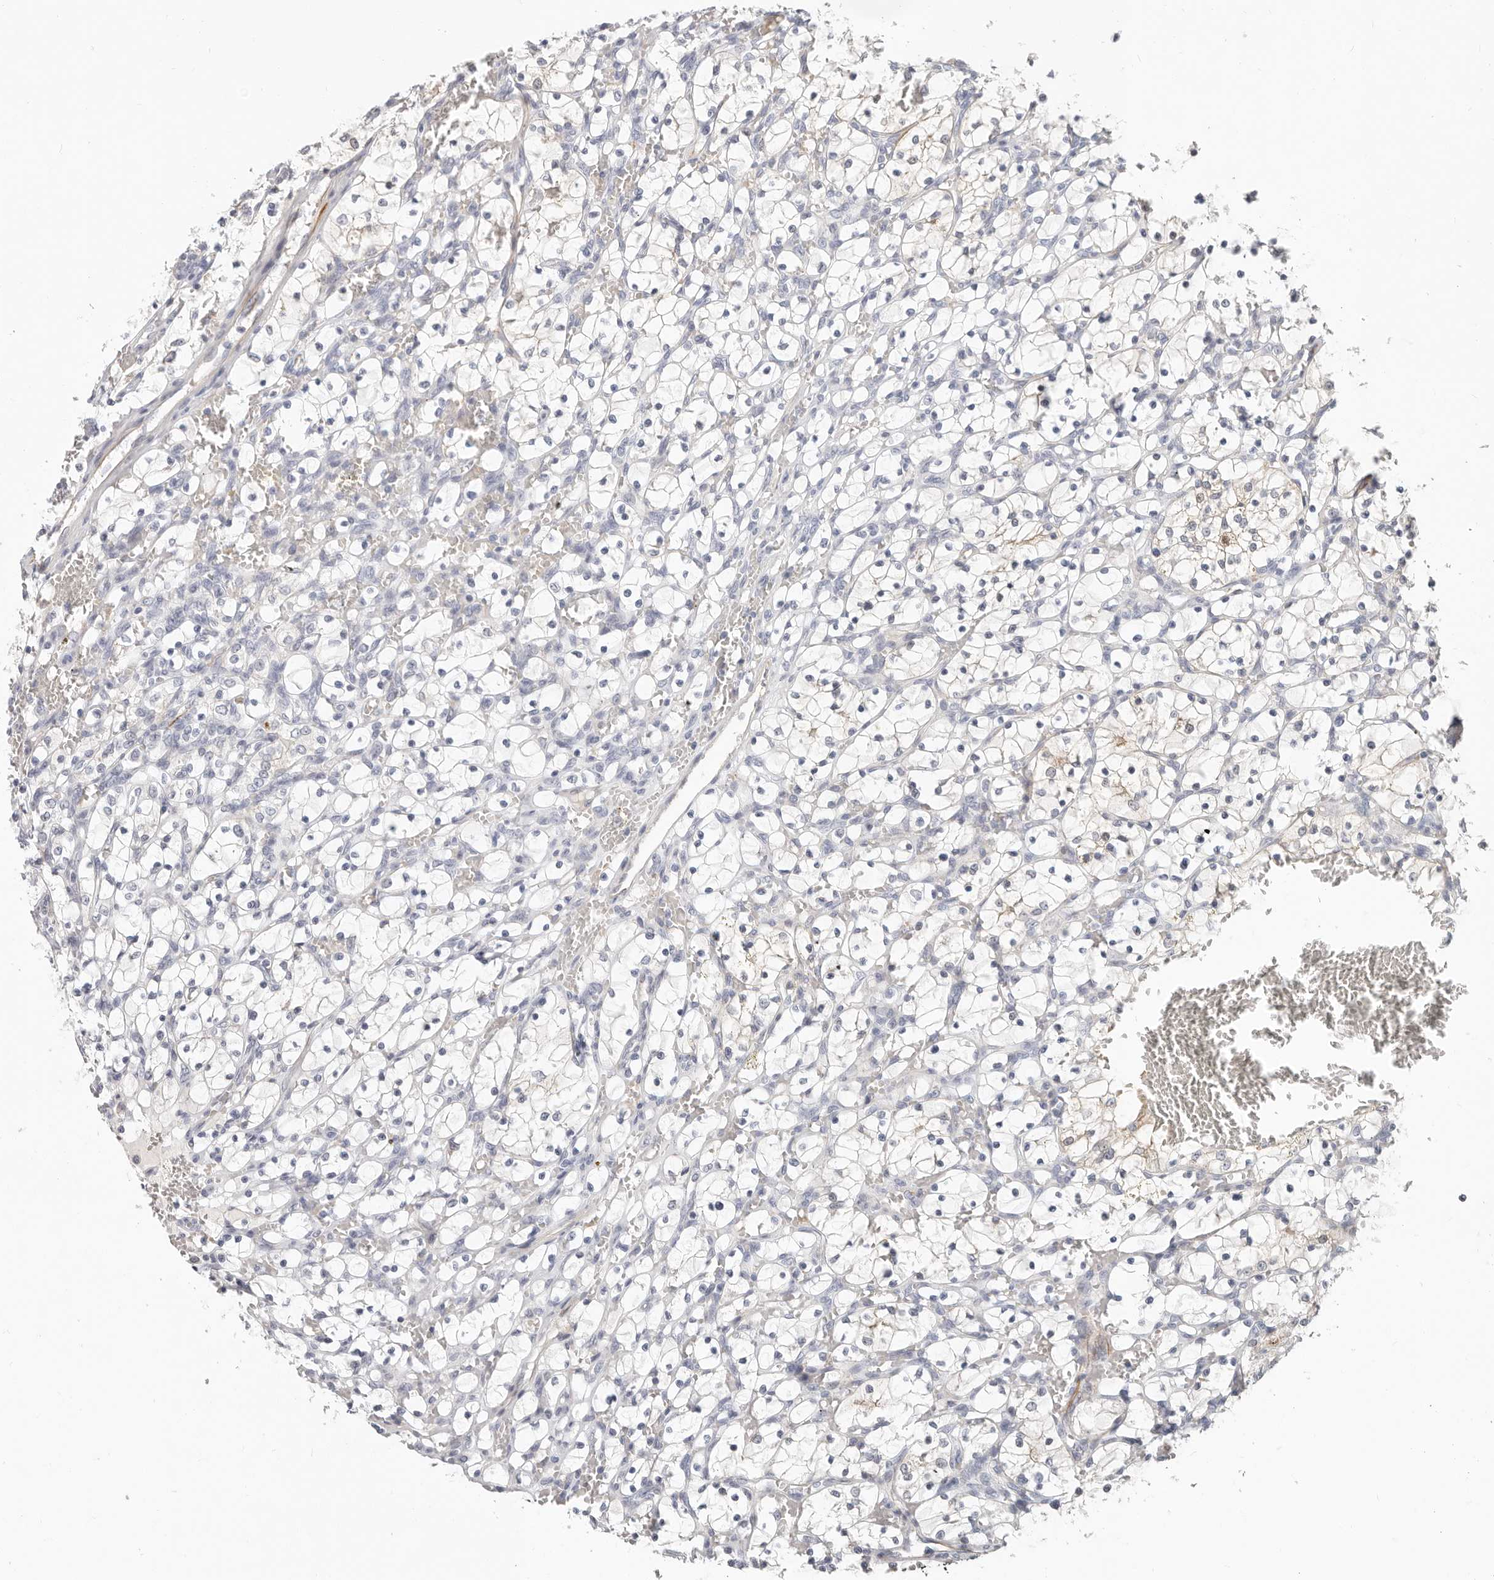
{"staining": {"intensity": "negative", "quantity": "none", "location": "none"}, "tissue": "renal cancer", "cell_type": "Tumor cells", "image_type": "cancer", "snomed": [{"axis": "morphology", "description": "Adenocarcinoma, NOS"}, {"axis": "topography", "description": "Kidney"}], "caption": "Micrograph shows no significant protein staining in tumor cells of renal cancer (adenocarcinoma).", "gene": "ZRANB1", "patient": {"sex": "female", "age": 69}}